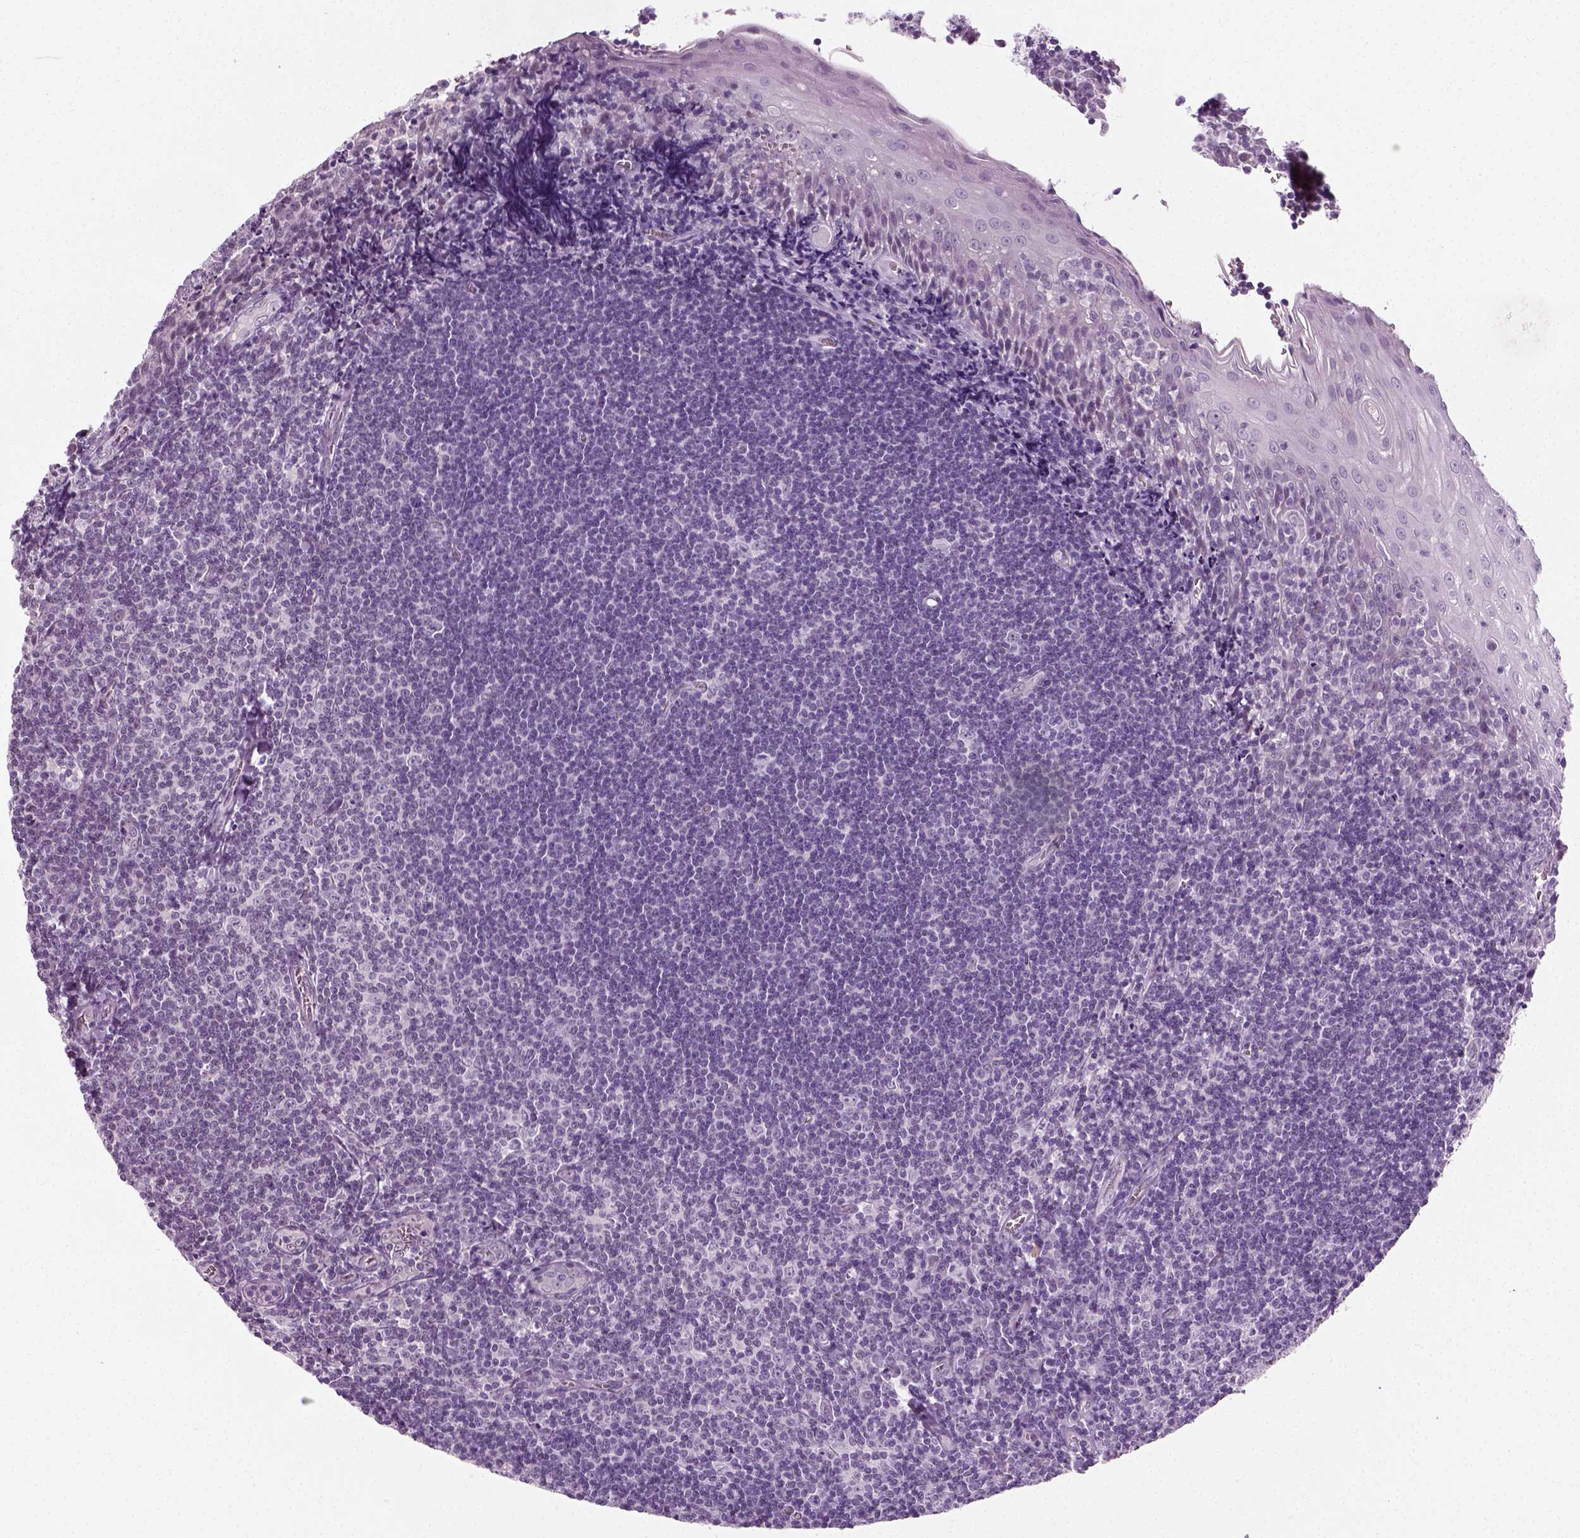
{"staining": {"intensity": "negative", "quantity": "none", "location": "none"}, "tissue": "tonsil", "cell_type": "Germinal center cells", "image_type": "normal", "snomed": [{"axis": "morphology", "description": "Normal tissue, NOS"}, {"axis": "morphology", "description": "Inflammation, NOS"}, {"axis": "topography", "description": "Tonsil"}], "caption": "The image shows no significant staining in germinal center cells of tonsil.", "gene": "SPATA31E1", "patient": {"sex": "female", "age": 31}}